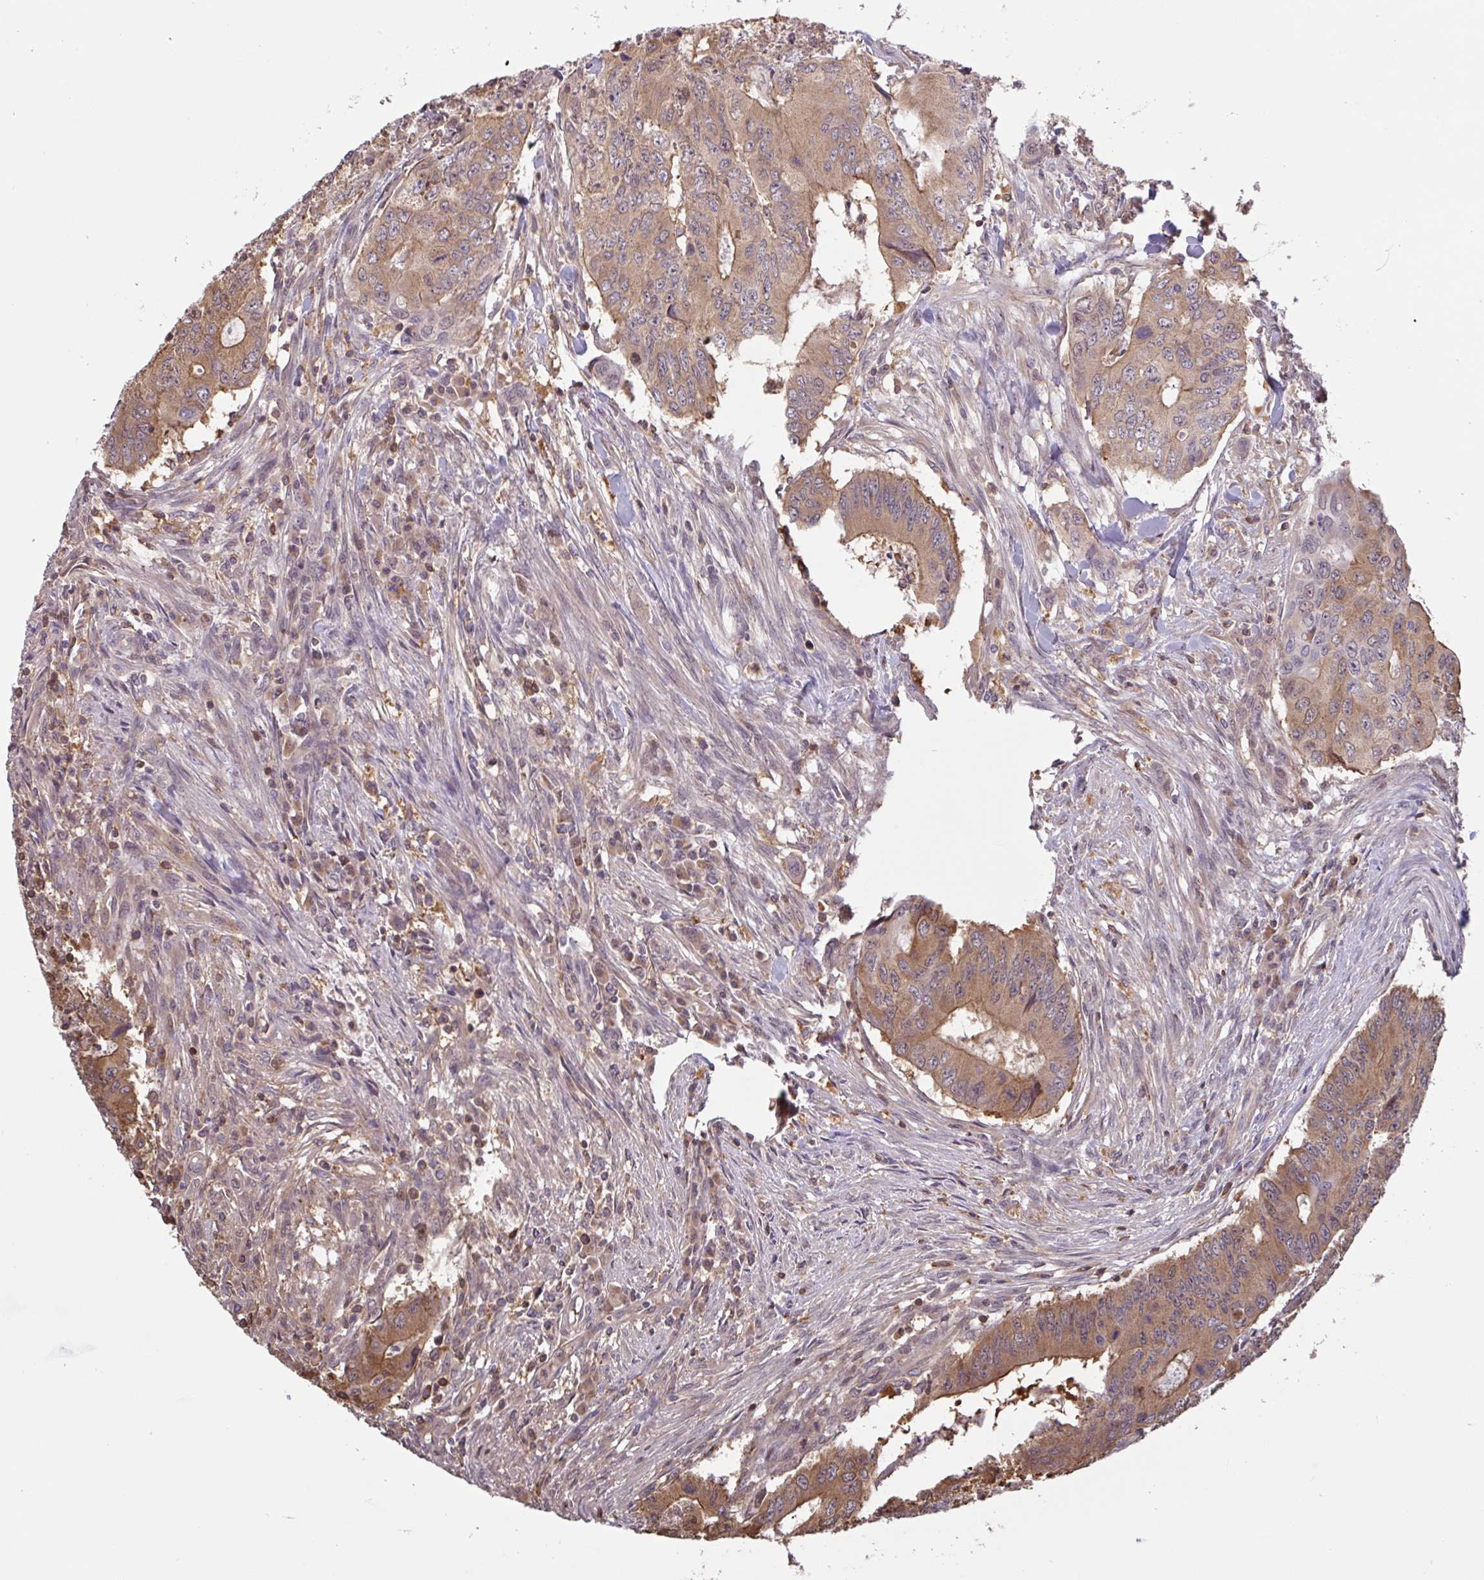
{"staining": {"intensity": "moderate", "quantity": ">75%", "location": "cytoplasmic/membranous"}, "tissue": "colorectal cancer", "cell_type": "Tumor cells", "image_type": "cancer", "snomed": [{"axis": "morphology", "description": "Adenocarcinoma, NOS"}, {"axis": "topography", "description": "Colon"}], "caption": "Protein analysis of adenocarcinoma (colorectal) tissue shows moderate cytoplasmic/membranous staining in about >75% of tumor cells.", "gene": "OTOP2", "patient": {"sex": "male", "age": 53}}